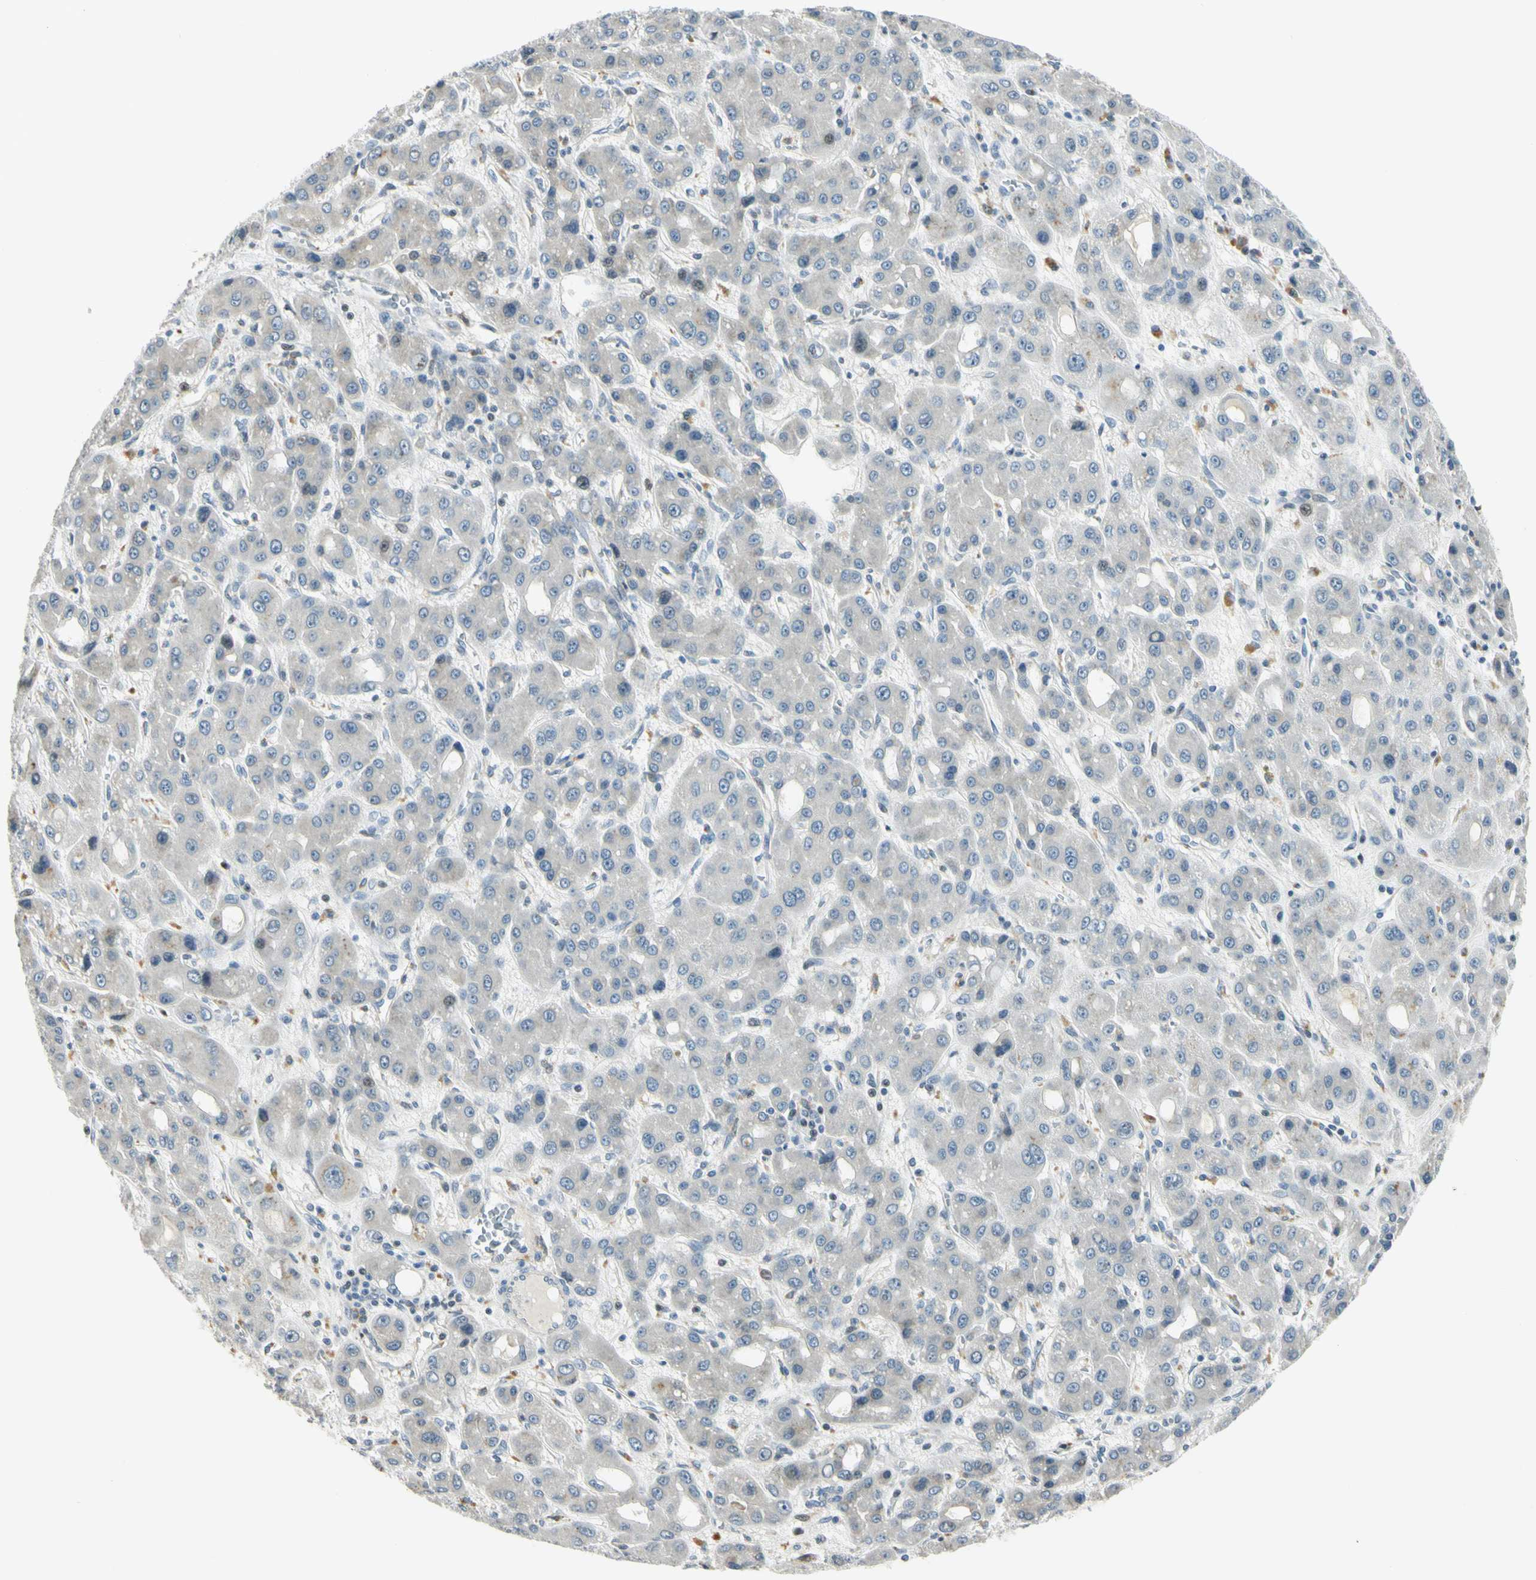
{"staining": {"intensity": "negative", "quantity": "none", "location": "none"}, "tissue": "liver cancer", "cell_type": "Tumor cells", "image_type": "cancer", "snomed": [{"axis": "morphology", "description": "Carcinoma, Hepatocellular, NOS"}, {"axis": "topography", "description": "Liver"}], "caption": "The photomicrograph exhibits no significant staining in tumor cells of liver hepatocellular carcinoma. (IHC, brightfield microscopy, high magnification).", "gene": "NPDC1", "patient": {"sex": "male", "age": 55}}